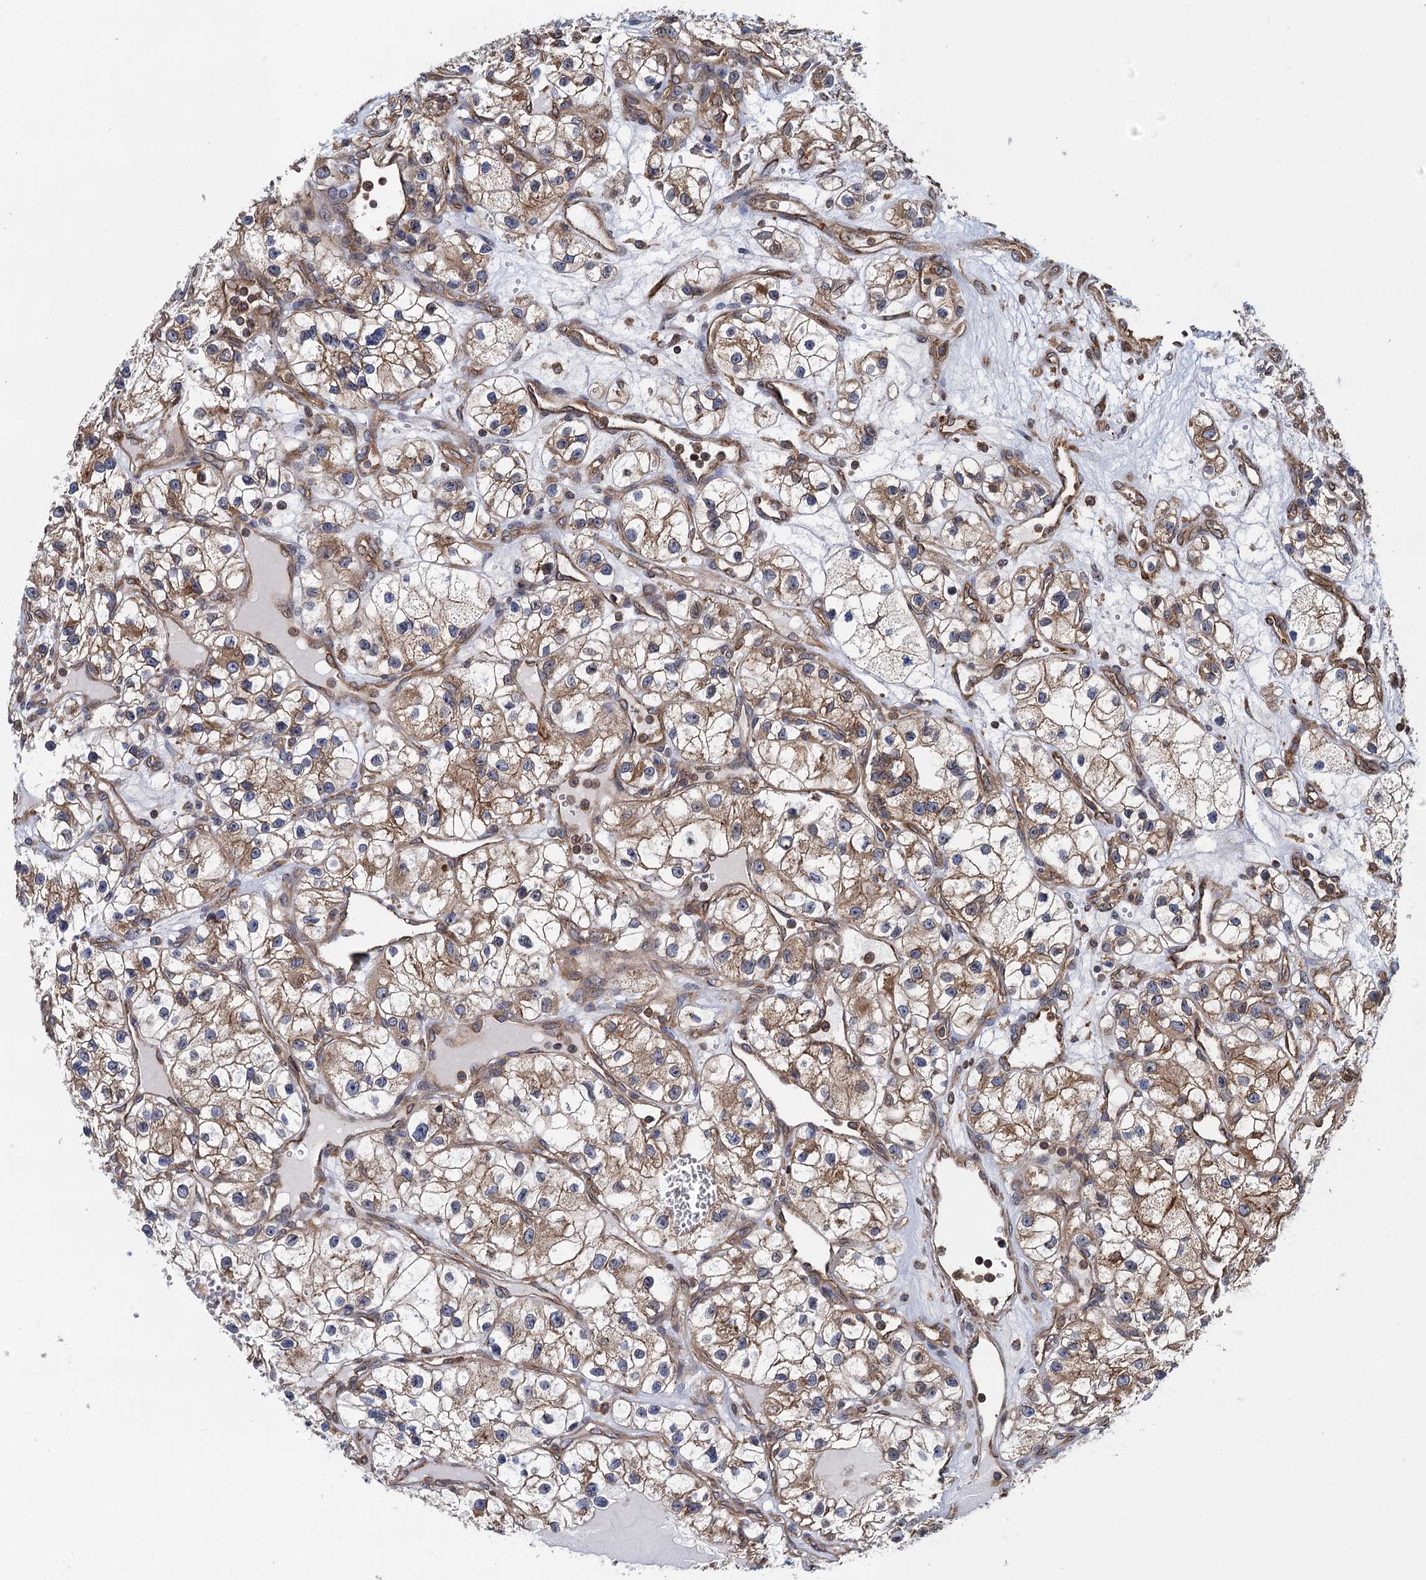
{"staining": {"intensity": "moderate", "quantity": "<25%", "location": "cytoplasmic/membranous"}, "tissue": "renal cancer", "cell_type": "Tumor cells", "image_type": "cancer", "snomed": [{"axis": "morphology", "description": "Adenocarcinoma, NOS"}, {"axis": "topography", "description": "Kidney"}], "caption": "Brown immunohistochemical staining in renal cancer reveals moderate cytoplasmic/membranous staining in about <25% of tumor cells.", "gene": "MDM1", "patient": {"sex": "female", "age": 57}}